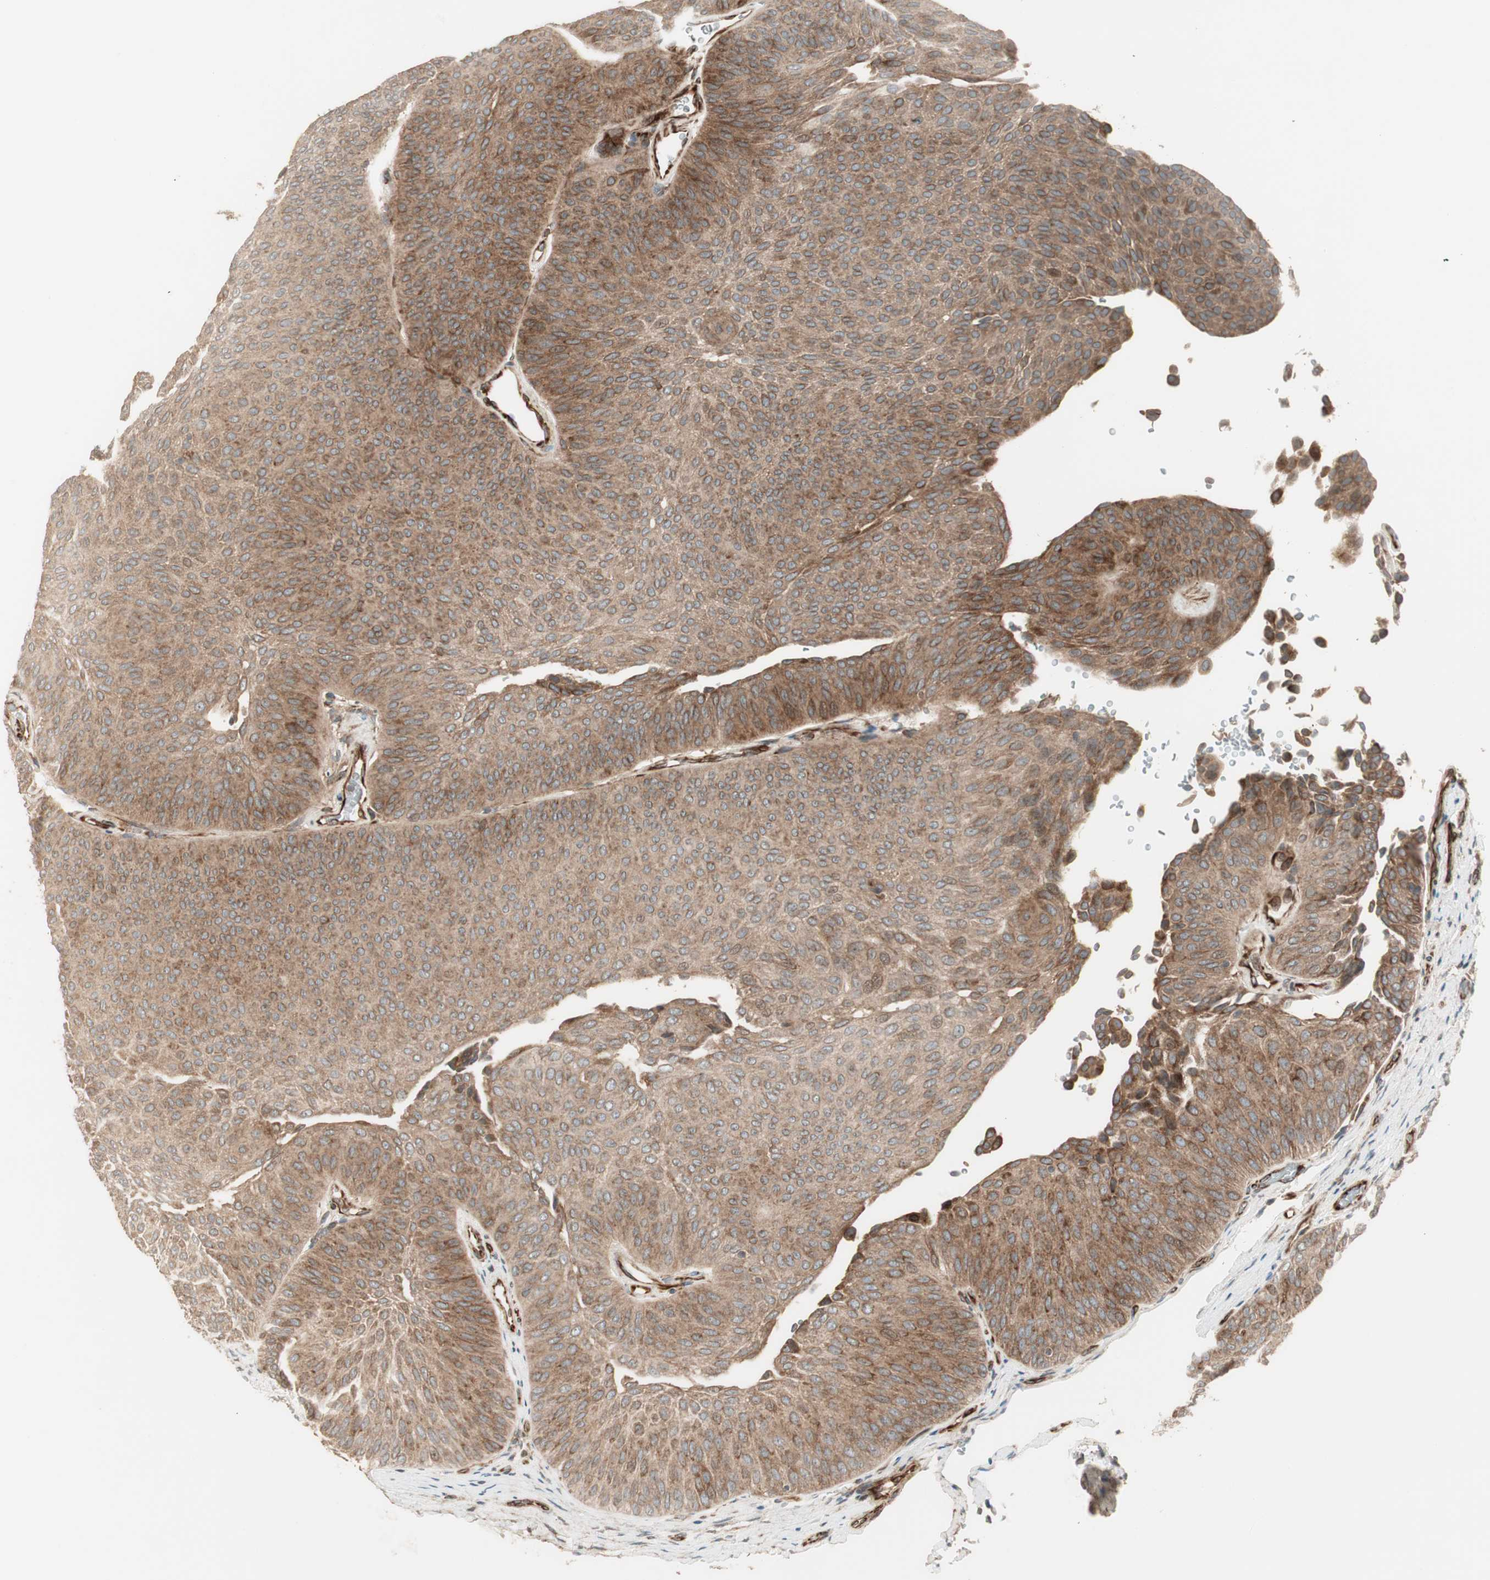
{"staining": {"intensity": "moderate", "quantity": ">75%", "location": "cytoplasmic/membranous"}, "tissue": "urothelial cancer", "cell_type": "Tumor cells", "image_type": "cancer", "snomed": [{"axis": "morphology", "description": "Urothelial carcinoma, Low grade"}, {"axis": "topography", "description": "Urinary bladder"}], "caption": "DAB immunohistochemical staining of human urothelial carcinoma (low-grade) exhibits moderate cytoplasmic/membranous protein expression in approximately >75% of tumor cells.", "gene": "PPP2R5E", "patient": {"sex": "female", "age": 60}}